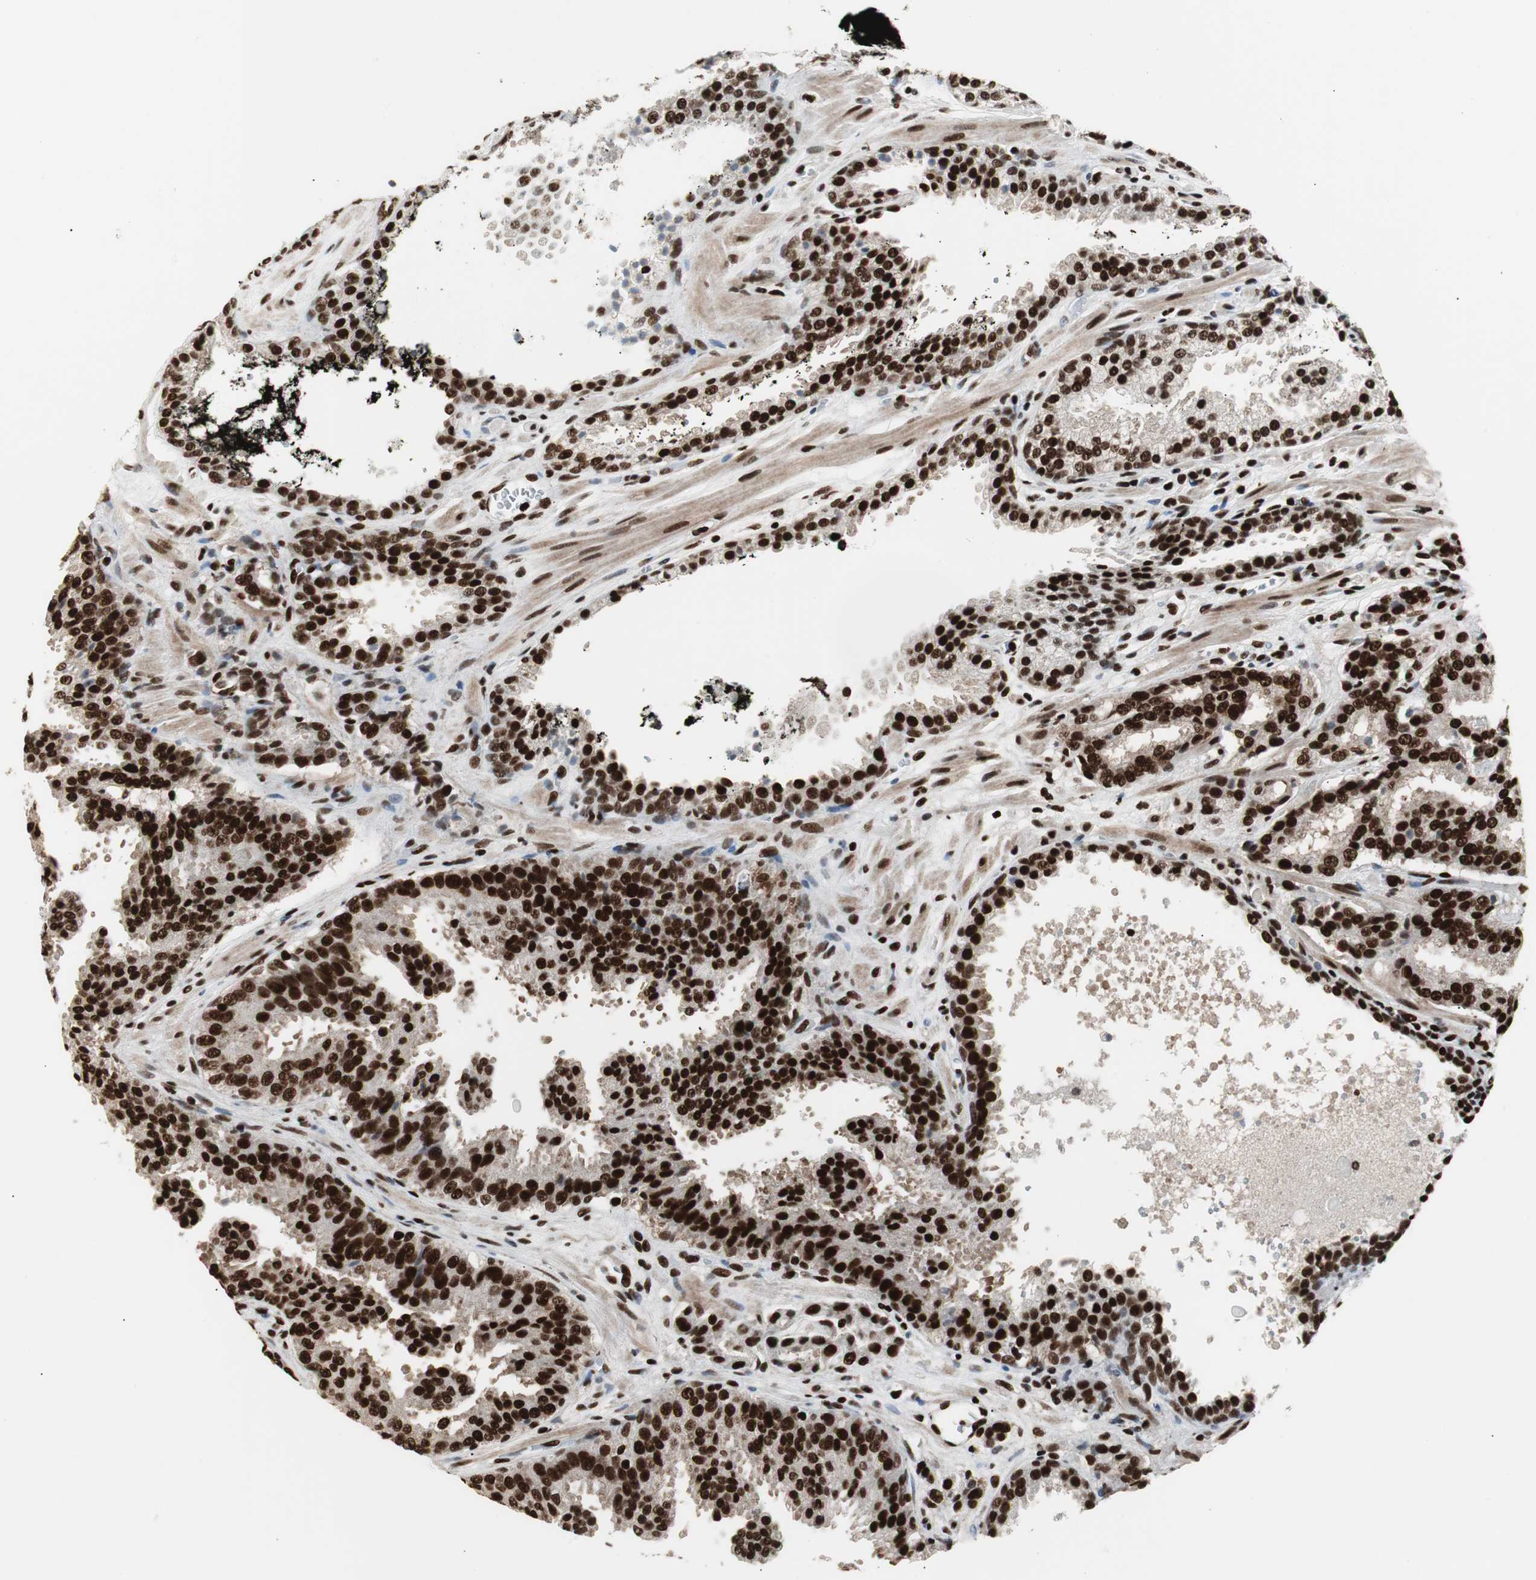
{"staining": {"intensity": "strong", "quantity": ">75%", "location": "cytoplasmic/membranous,nuclear"}, "tissue": "prostate cancer", "cell_type": "Tumor cells", "image_type": "cancer", "snomed": [{"axis": "morphology", "description": "Adenocarcinoma, High grade"}, {"axis": "topography", "description": "Prostate"}], "caption": "An IHC image of tumor tissue is shown. Protein staining in brown highlights strong cytoplasmic/membranous and nuclear positivity in prostate high-grade adenocarcinoma within tumor cells.", "gene": "MTA2", "patient": {"sex": "male", "age": 58}}